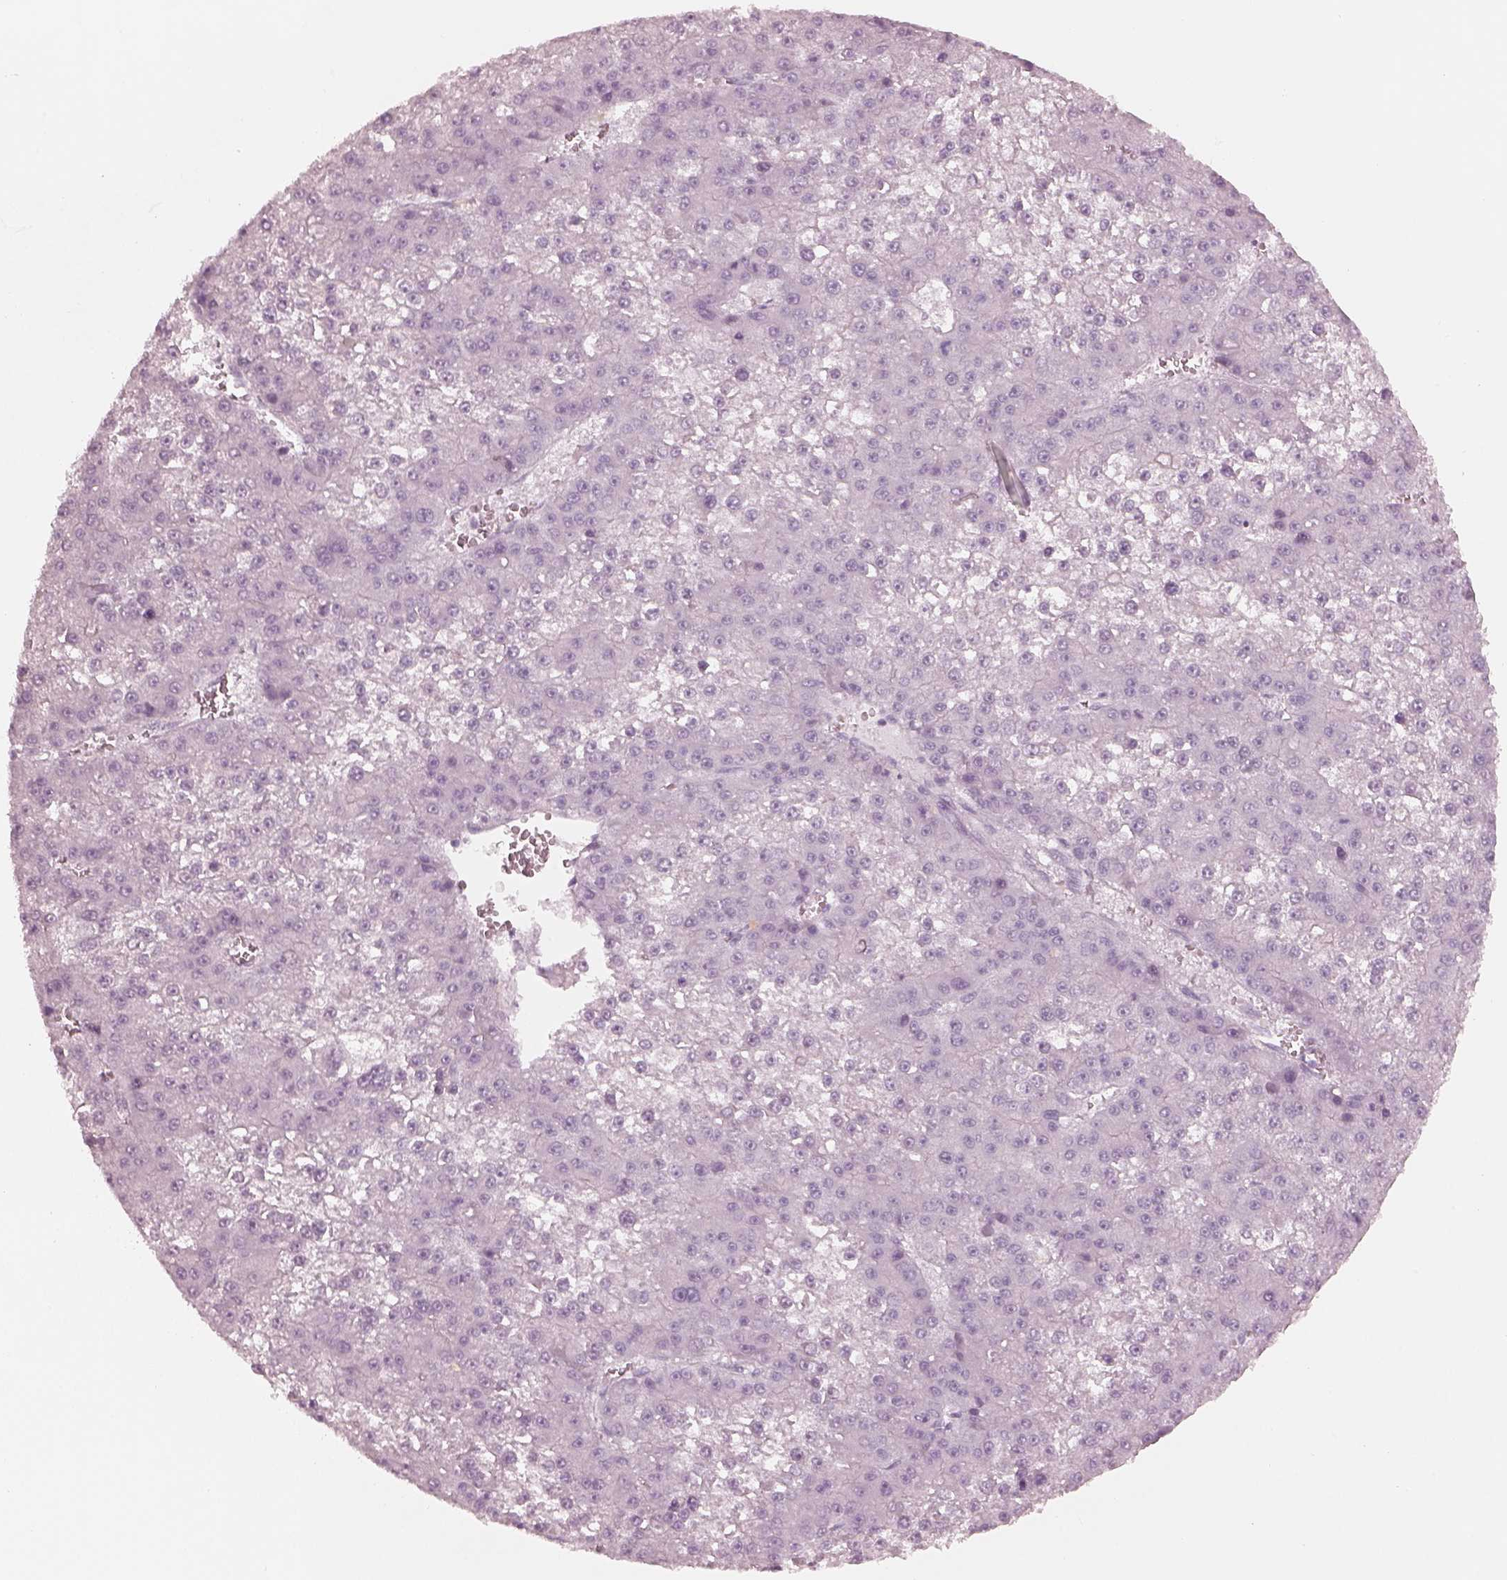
{"staining": {"intensity": "negative", "quantity": "none", "location": "none"}, "tissue": "liver cancer", "cell_type": "Tumor cells", "image_type": "cancer", "snomed": [{"axis": "morphology", "description": "Carcinoma, Hepatocellular, NOS"}, {"axis": "topography", "description": "Liver"}], "caption": "Immunohistochemistry histopathology image of liver cancer stained for a protein (brown), which shows no staining in tumor cells.", "gene": "RSPH9", "patient": {"sex": "female", "age": 73}}